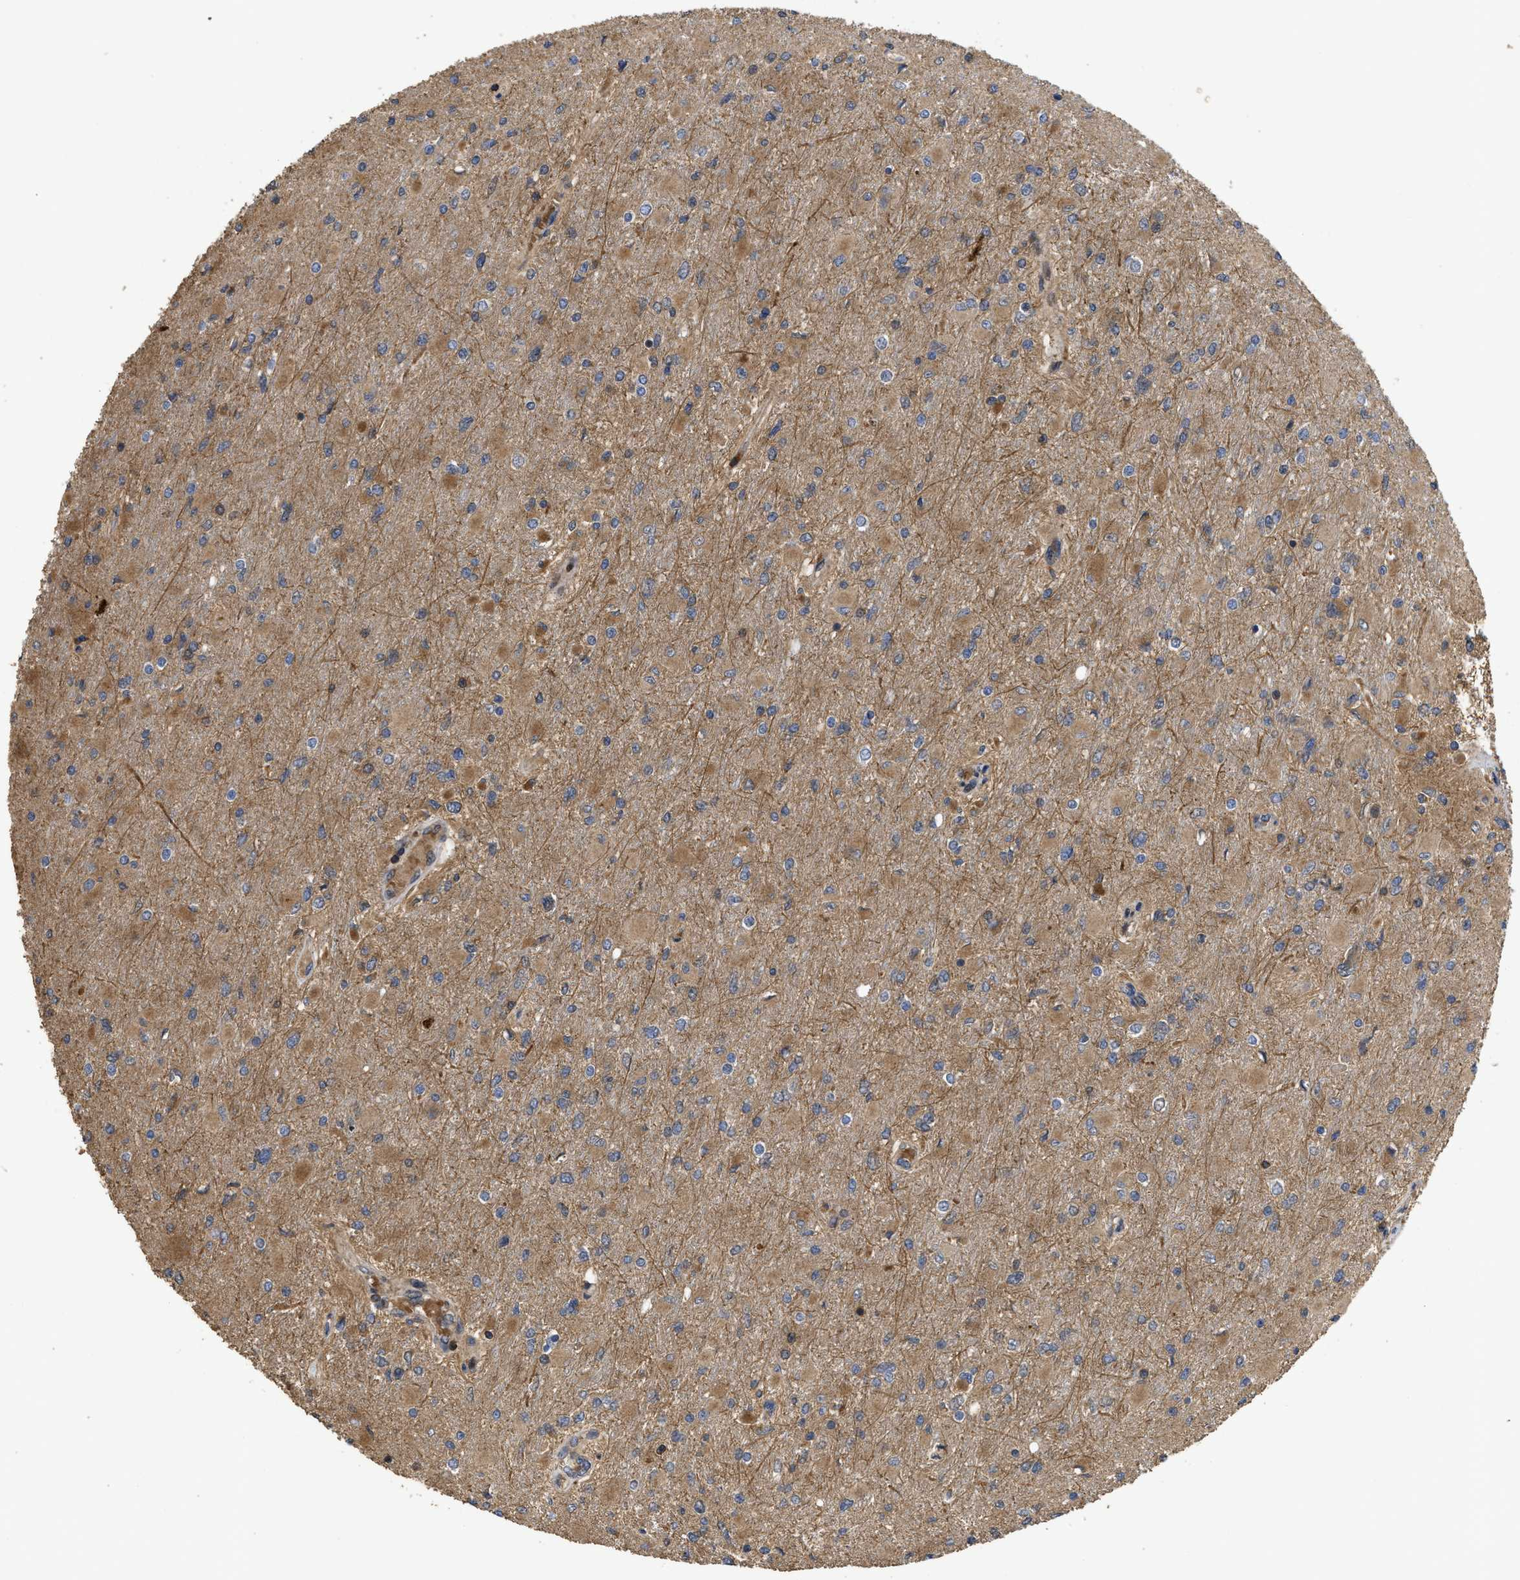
{"staining": {"intensity": "moderate", "quantity": "25%-75%", "location": "cytoplasmic/membranous"}, "tissue": "glioma", "cell_type": "Tumor cells", "image_type": "cancer", "snomed": [{"axis": "morphology", "description": "Glioma, malignant, High grade"}, {"axis": "topography", "description": "Cerebral cortex"}], "caption": "Tumor cells demonstrate medium levels of moderate cytoplasmic/membranous positivity in approximately 25%-75% of cells in human high-grade glioma (malignant).", "gene": "CBR3", "patient": {"sex": "female", "age": 36}}